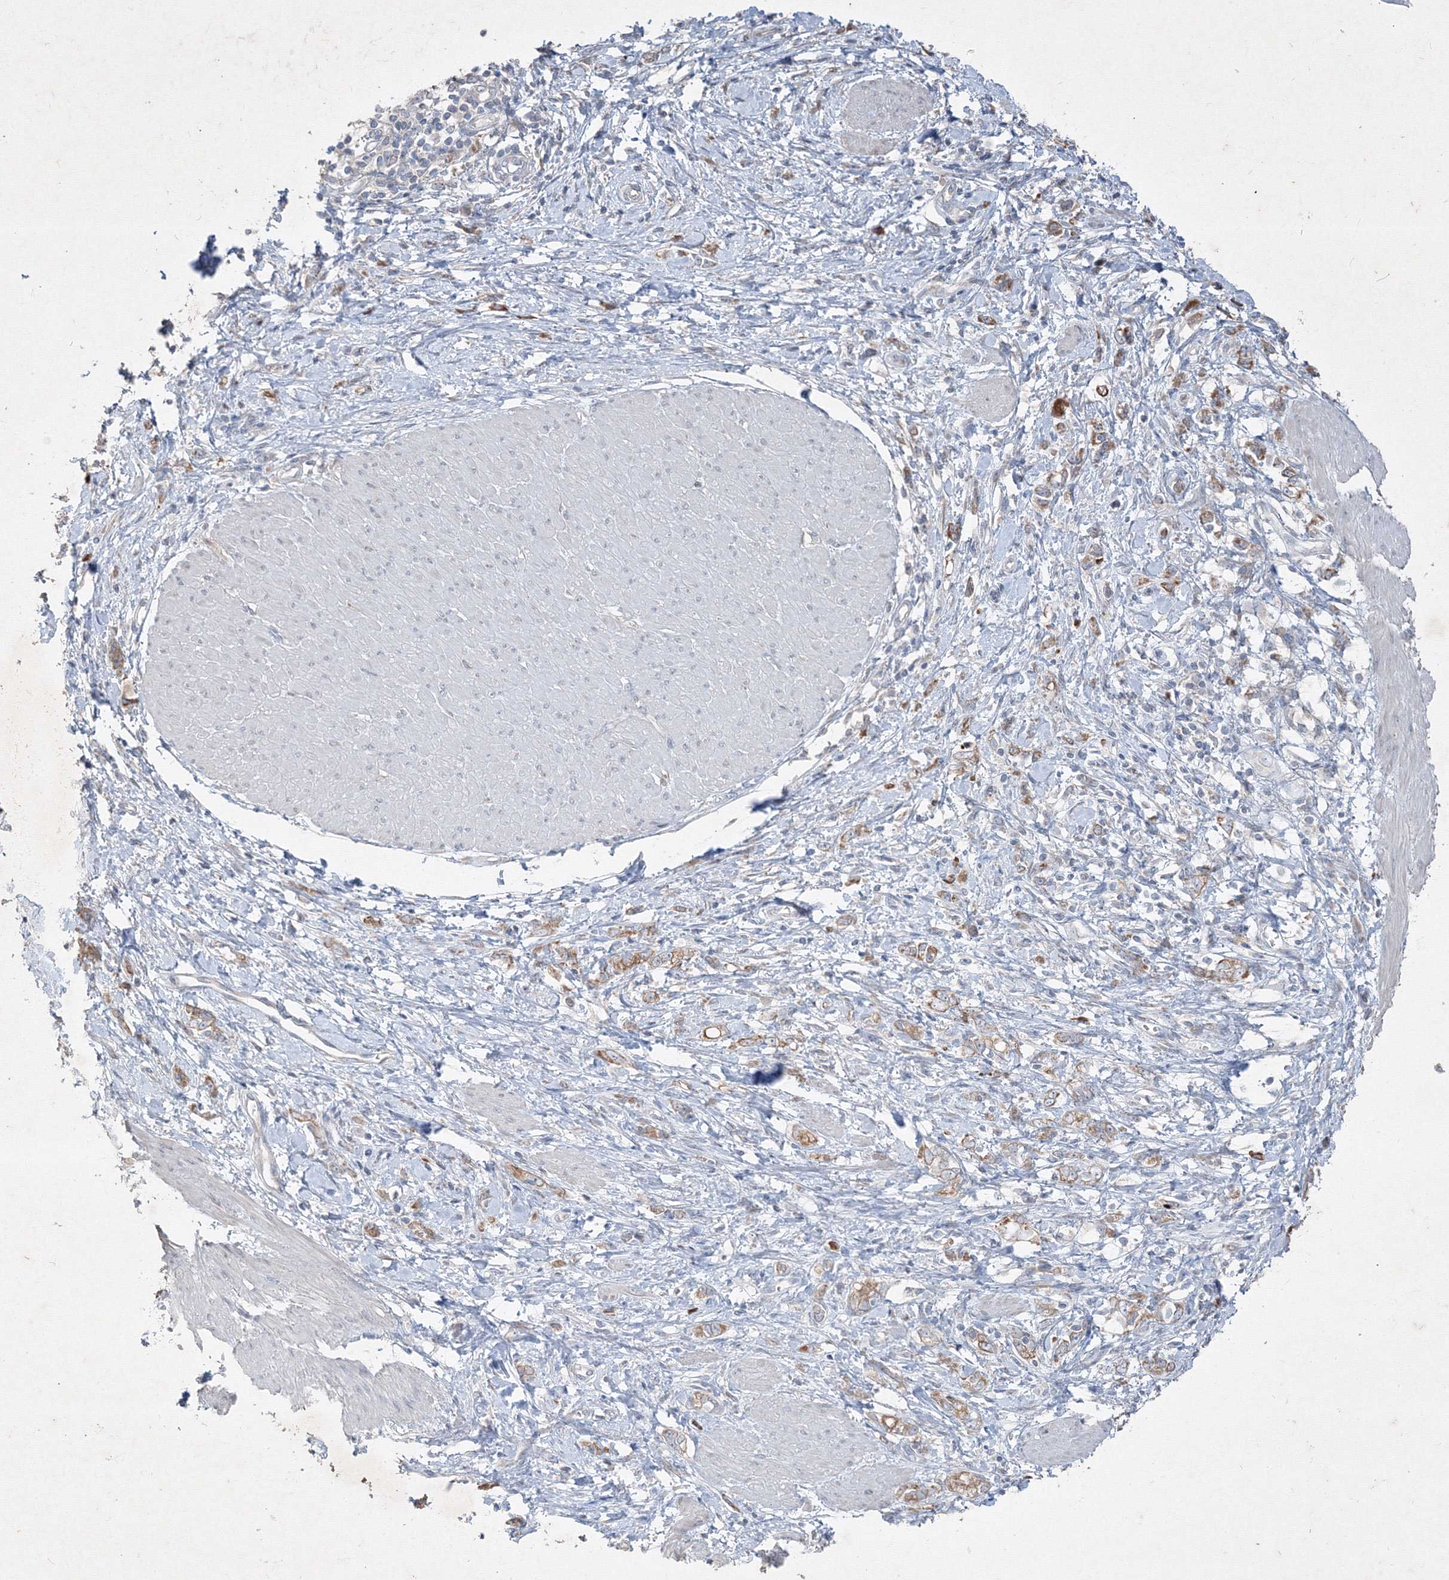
{"staining": {"intensity": "moderate", "quantity": "25%-75%", "location": "cytoplasmic/membranous"}, "tissue": "stomach cancer", "cell_type": "Tumor cells", "image_type": "cancer", "snomed": [{"axis": "morphology", "description": "Adenocarcinoma, NOS"}, {"axis": "topography", "description": "Stomach"}], "caption": "A brown stain shows moderate cytoplasmic/membranous positivity of a protein in human stomach adenocarcinoma tumor cells.", "gene": "IFNAR1", "patient": {"sex": "female", "age": 76}}